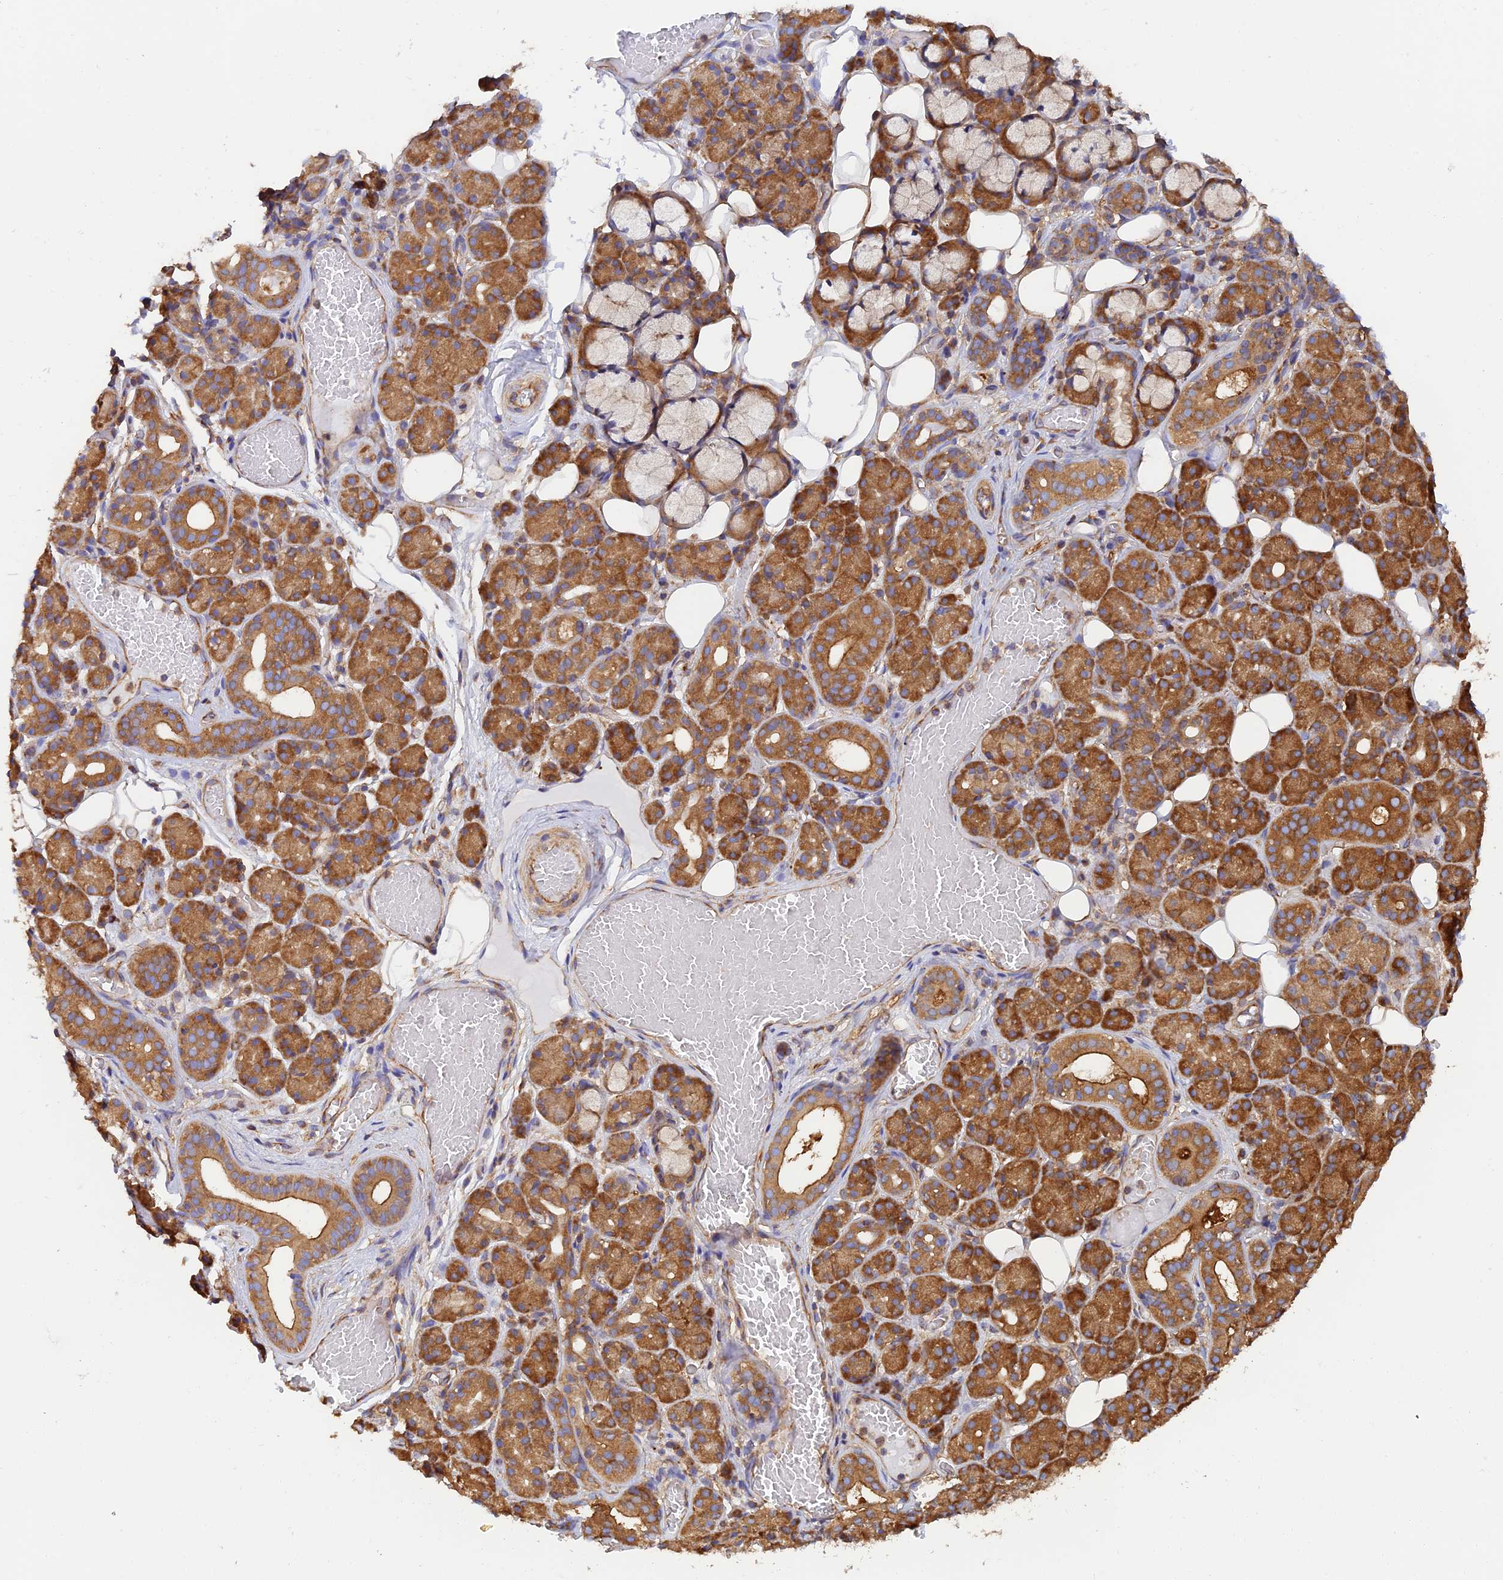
{"staining": {"intensity": "moderate", "quantity": ">75%", "location": "cytoplasmic/membranous"}, "tissue": "salivary gland", "cell_type": "Glandular cells", "image_type": "normal", "snomed": [{"axis": "morphology", "description": "Normal tissue, NOS"}, {"axis": "topography", "description": "Salivary gland"}], "caption": "Unremarkable salivary gland shows moderate cytoplasmic/membranous staining in approximately >75% of glandular cells.", "gene": "DCTN2", "patient": {"sex": "male", "age": 63}}